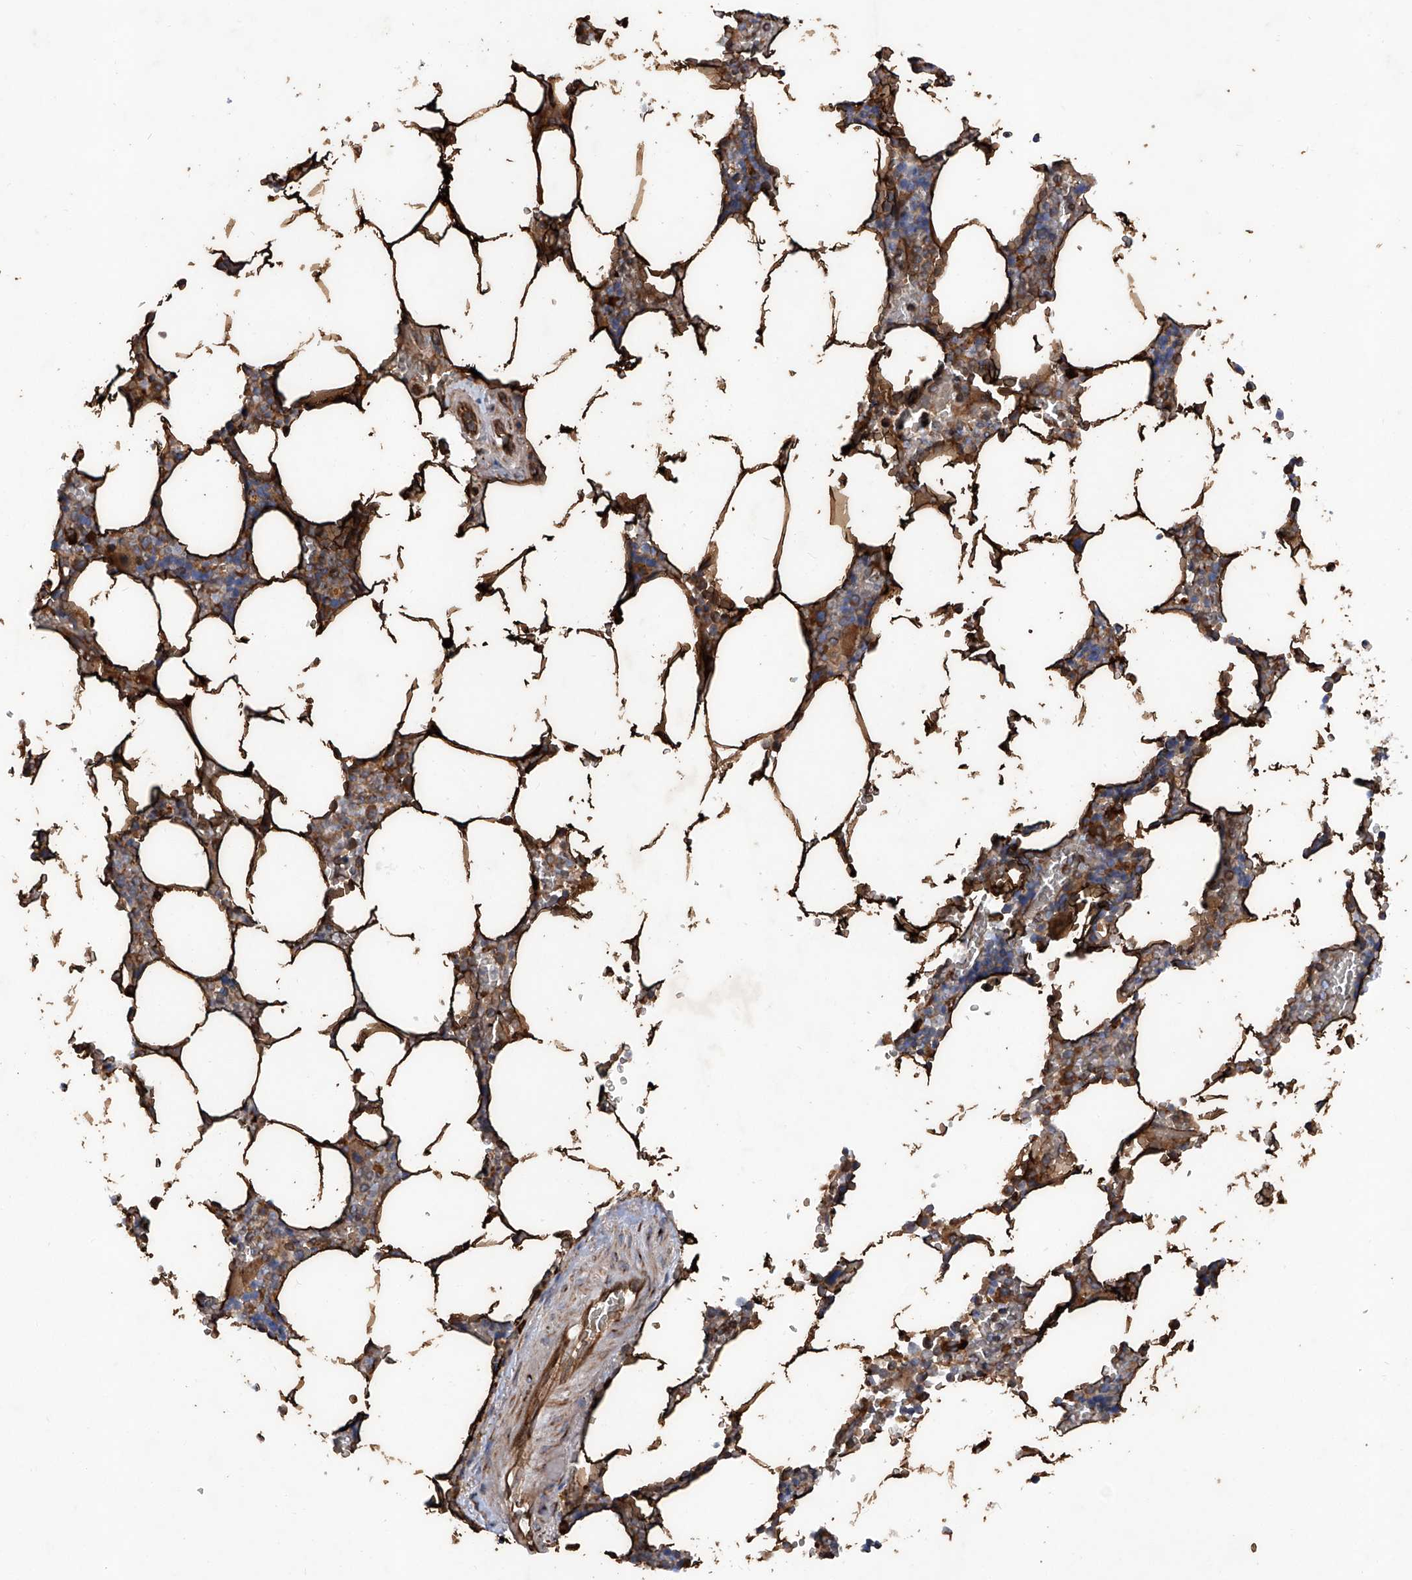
{"staining": {"intensity": "strong", "quantity": "<25%", "location": "cytoplasmic/membranous"}, "tissue": "bone marrow", "cell_type": "Hematopoietic cells", "image_type": "normal", "snomed": [{"axis": "morphology", "description": "Normal tissue, NOS"}, {"axis": "topography", "description": "Bone marrow"}], "caption": "Protein positivity by immunohistochemistry (IHC) displays strong cytoplasmic/membranous staining in about <25% of hematopoietic cells in unremarkable bone marrow. Using DAB (3,3'-diaminobenzidine) (brown) and hematoxylin (blue) stains, captured at high magnification using brightfield microscopy.", "gene": "ASCC3", "patient": {"sex": "male", "age": 70}}